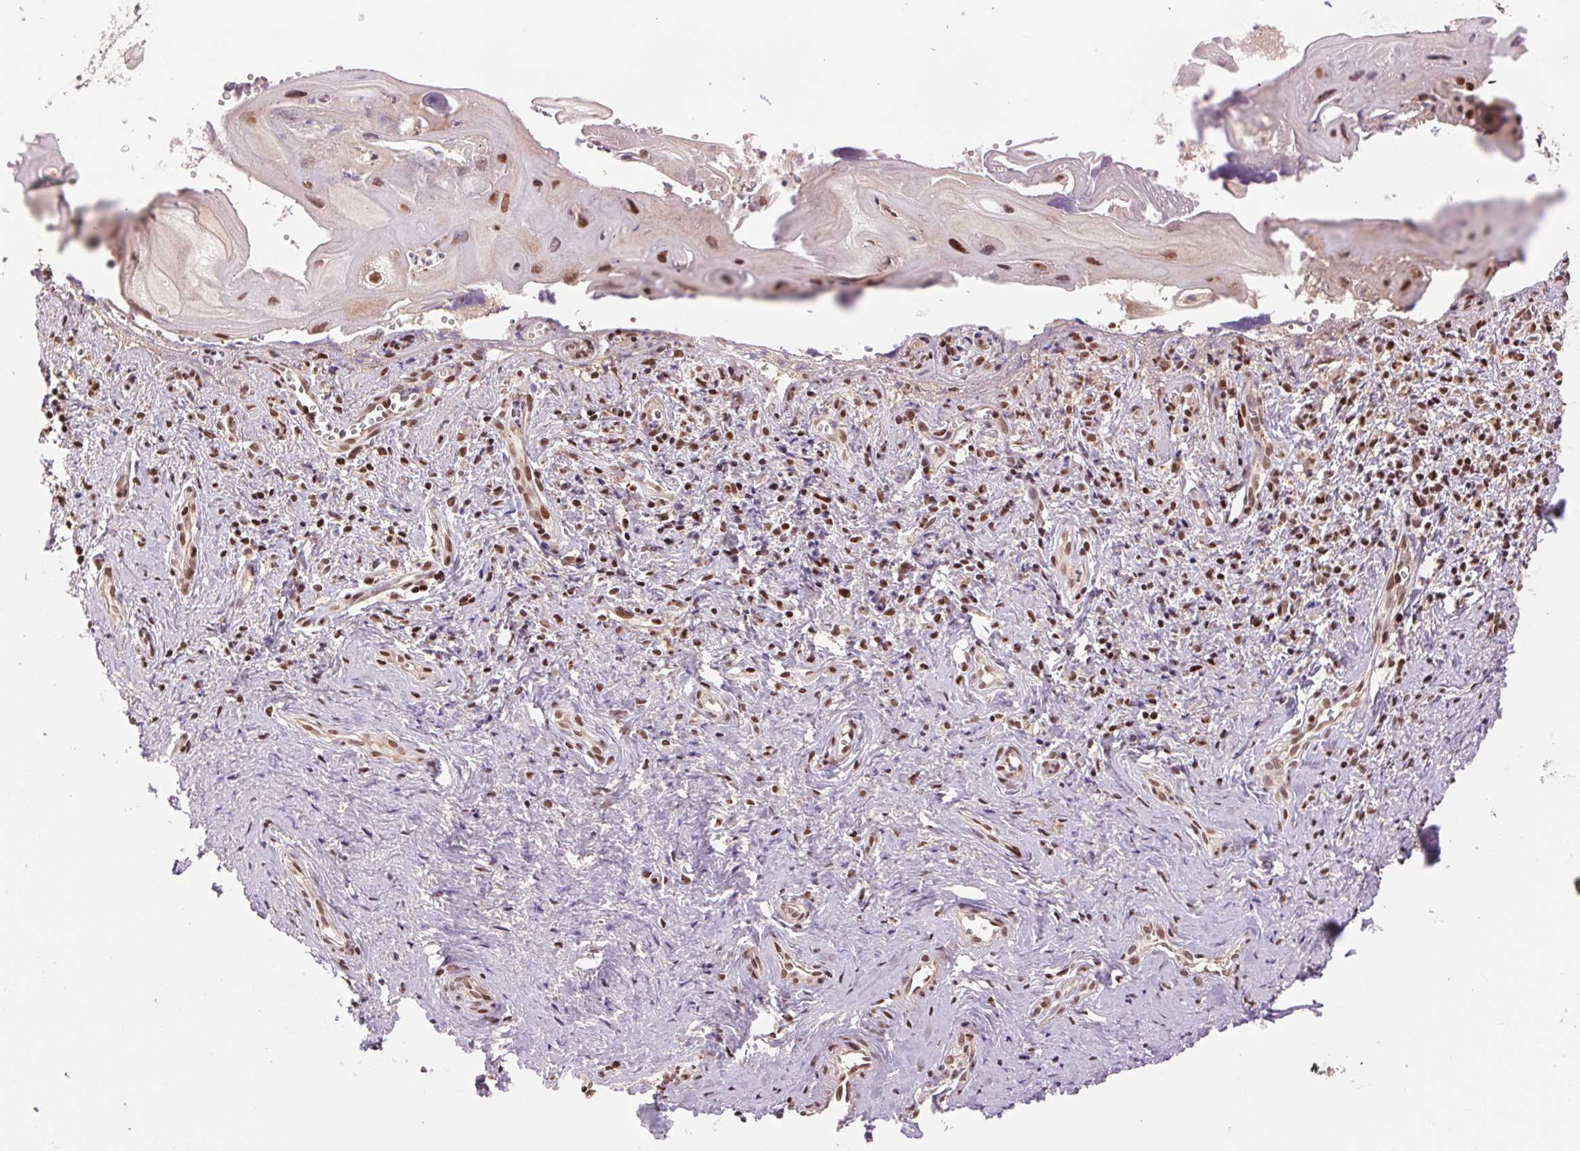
{"staining": {"intensity": "moderate", "quantity": "<25%", "location": "nuclear"}, "tissue": "cervical cancer", "cell_type": "Tumor cells", "image_type": "cancer", "snomed": [{"axis": "morphology", "description": "Squamous cell carcinoma, NOS"}, {"axis": "topography", "description": "Cervix"}], "caption": "This is a histology image of immunohistochemistry staining of squamous cell carcinoma (cervical), which shows moderate expression in the nuclear of tumor cells.", "gene": "RAD23A", "patient": {"sex": "female", "age": 30}}